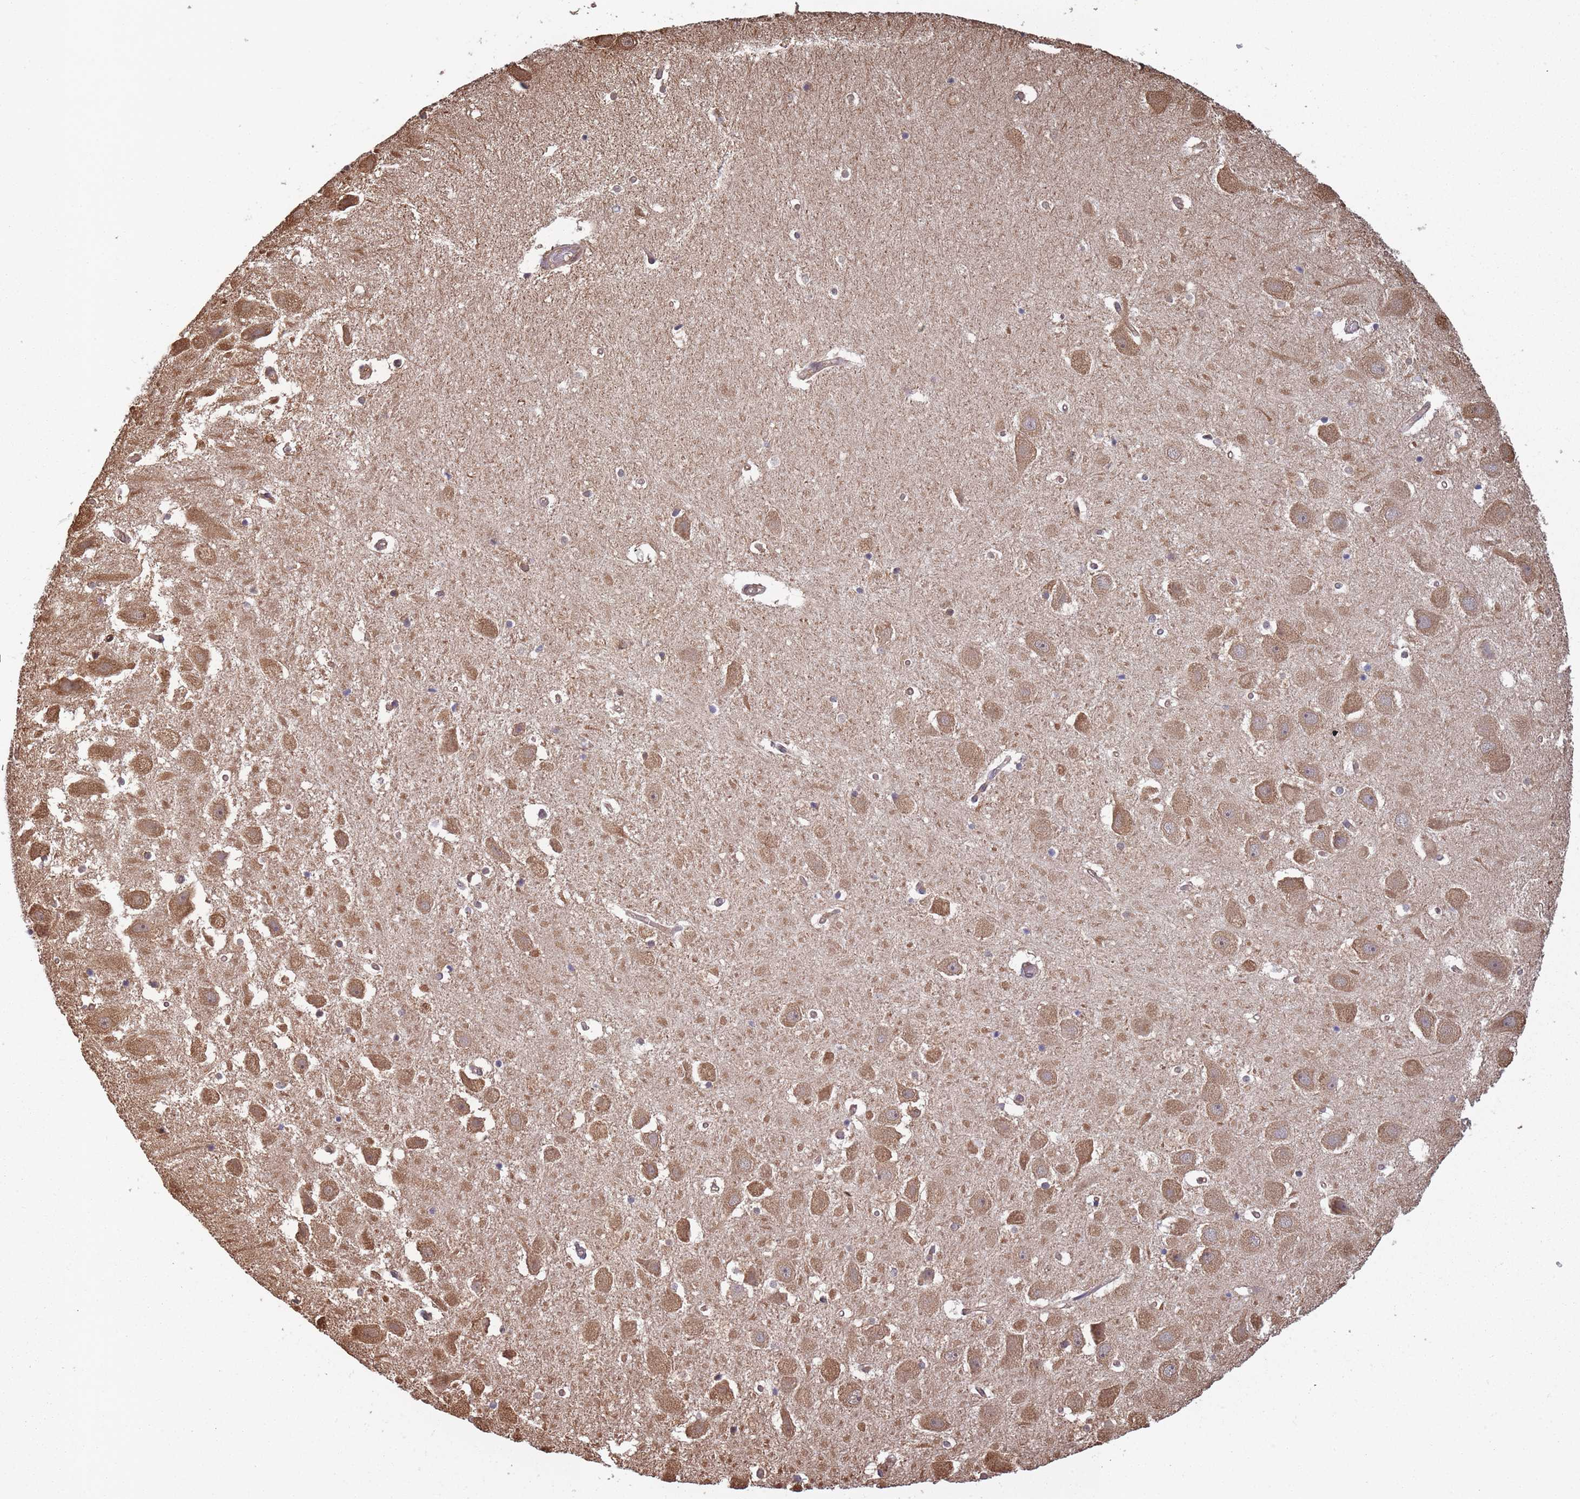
{"staining": {"intensity": "negative", "quantity": "none", "location": "none"}, "tissue": "hippocampus", "cell_type": "Glial cells", "image_type": "normal", "snomed": [{"axis": "morphology", "description": "Normal tissue, NOS"}, {"axis": "topography", "description": "Hippocampus"}], "caption": "Immunohistochemistry of unremarkable human hippocampus exhibits no staining in glial cells.", "gene": "ARL13B", "patient": {"sex": "female", "age": 52}}